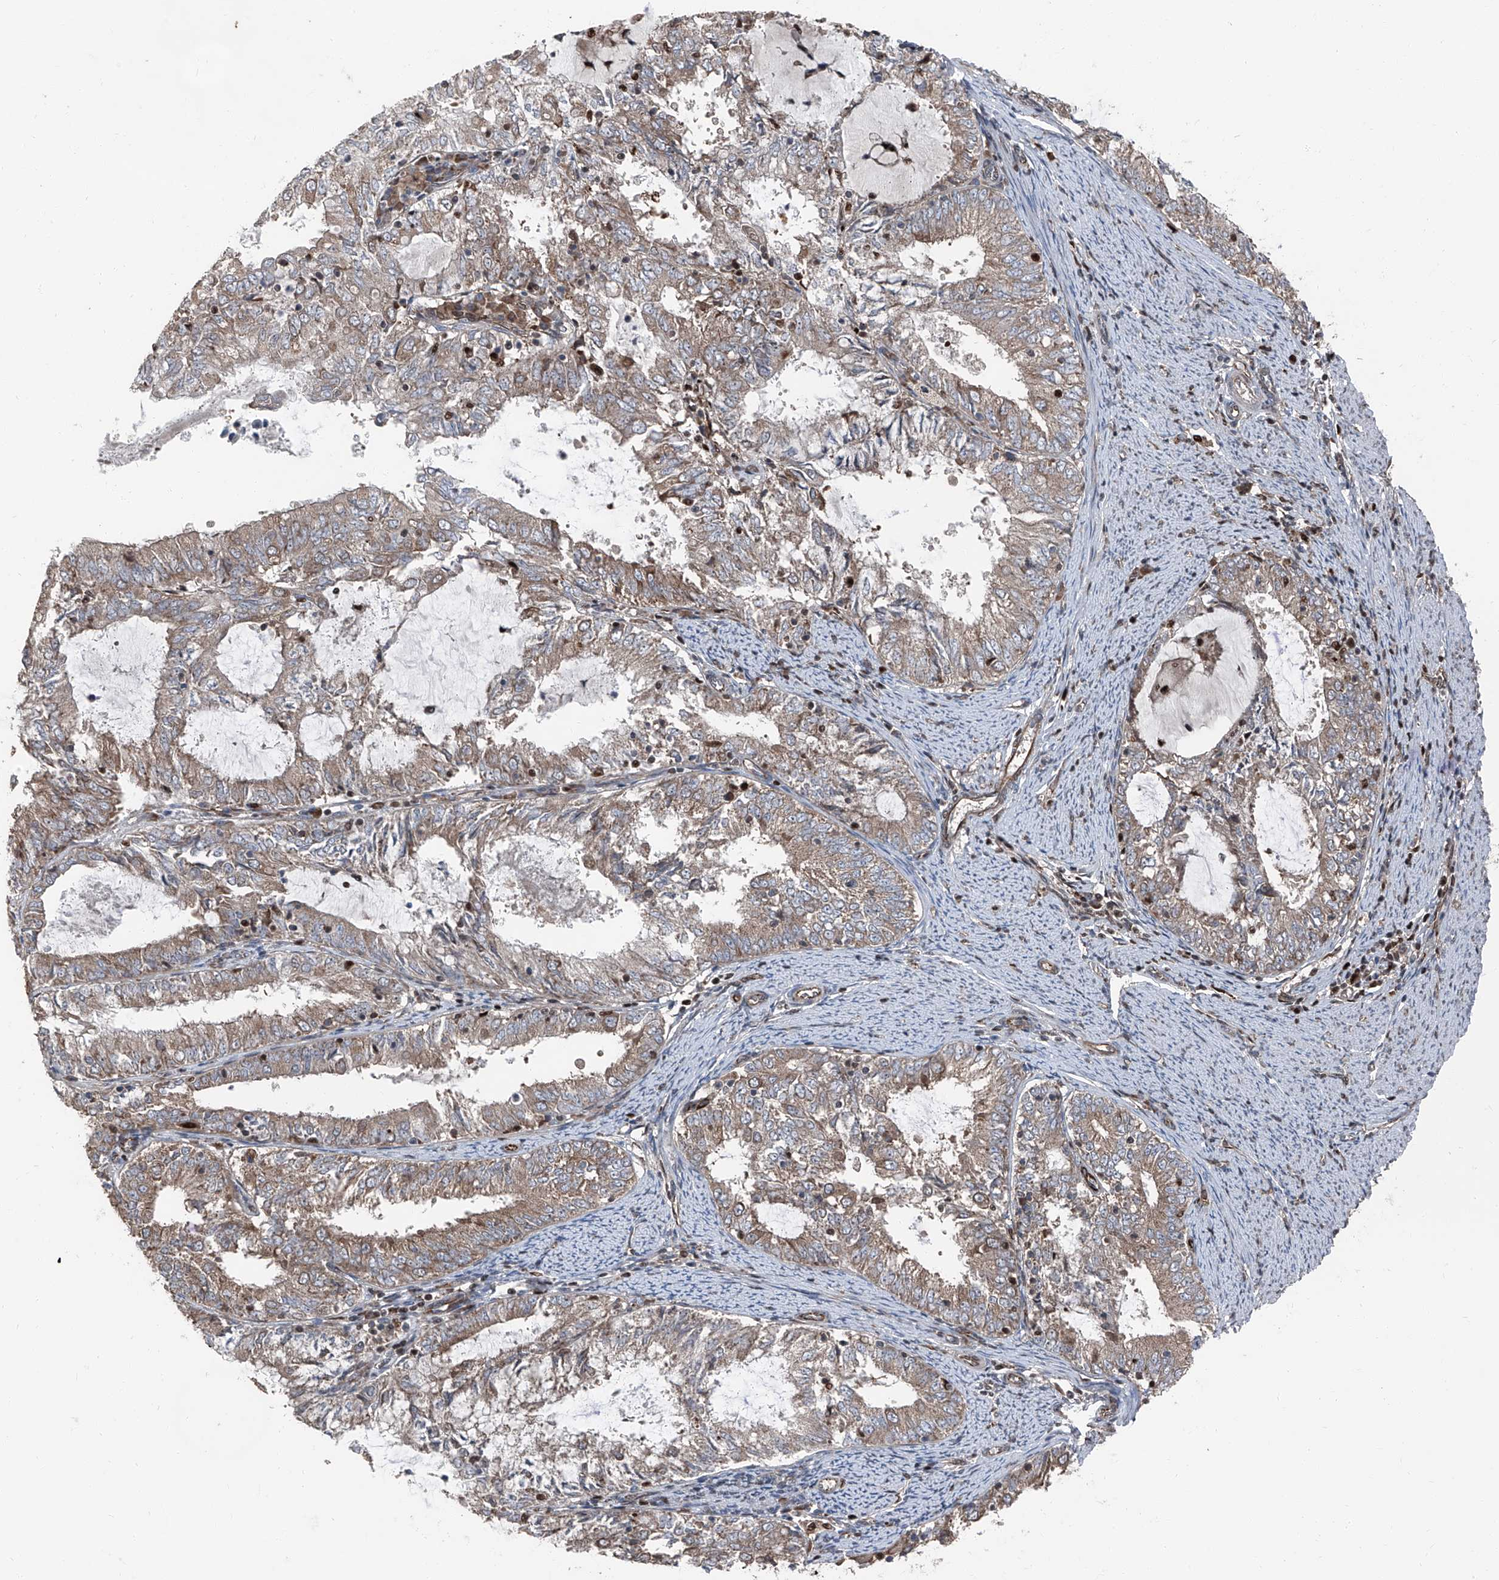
{"staining": {"intensity": "moderate", "quantity": ">75%", "location": "cytoplasmic/membranous"}, "tissue": "endometrial cancer", "cell_type": "Tumor cells", "image_type": "cancer", "snomed": [{"axis": "morphology", "description": "Adenocarcinoma, NOS"}, {"axis": "topography", "description": "Endometrium"}], "caption": "Endometrial cancer (adenocarcinoma) was stained to show a protein in brown. There is medium levels of moderate cytoplasmic/membranous staining in approximately >75% of tumor cells.", "gene": "FKBP5", "patient": {"sex": "female", "age": 57}}